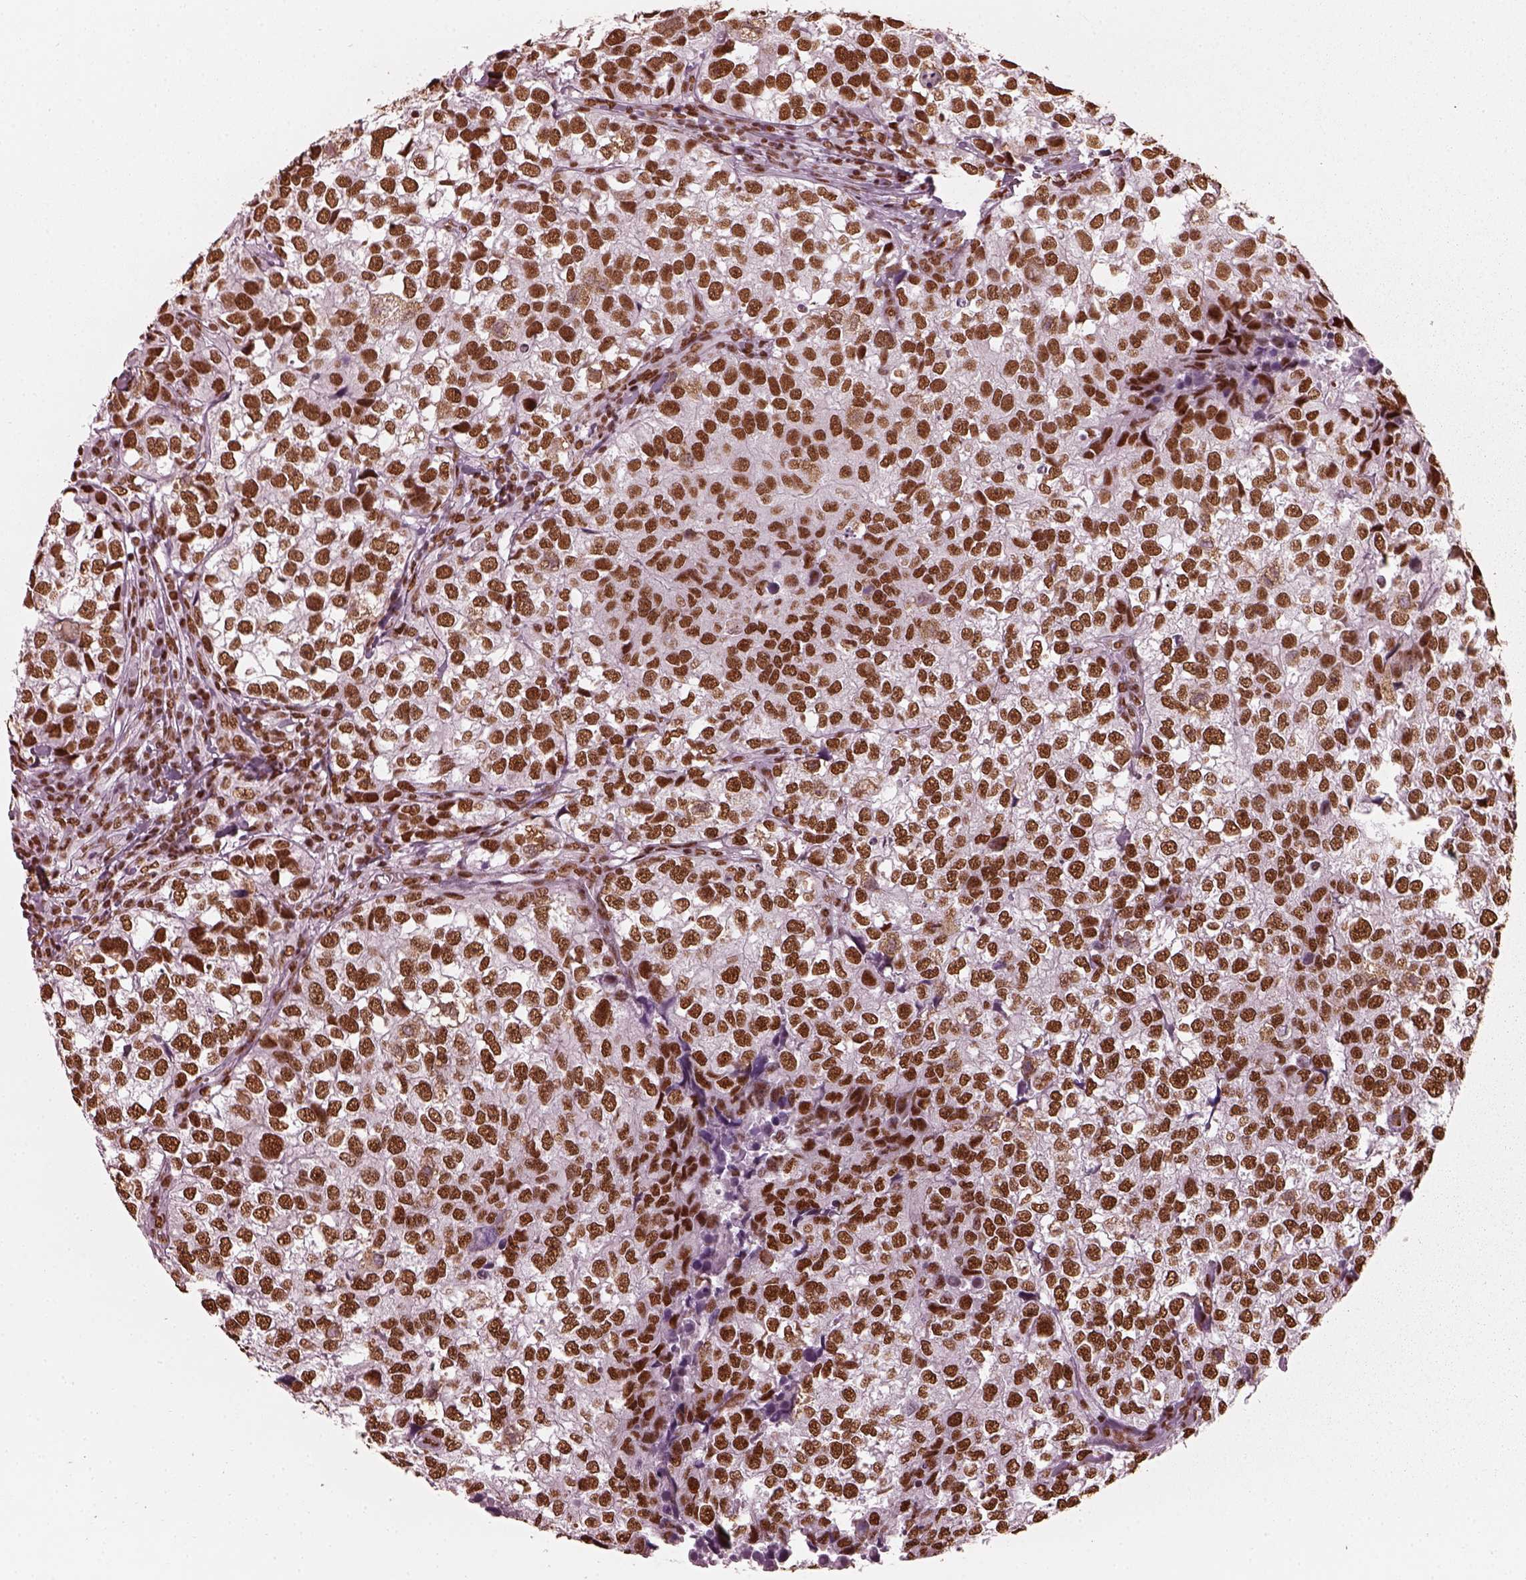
{"staining": {"intensity": "strong", "quantity": ">75%", "location": "nuclear"}, "tissue": "breast cancer", "cell_type": "Tumor cells", "image_type": "cancer", "snomed": [{"axis": "morphology", "description": "Duct carcinoma"}, {"axis": "topography", "description": "Breast"}], "caption": "Protein analysis of breast cancer tissue shows strong nuclear staining in approximately >75% of tumor cells. The staining was performed using DAB to visualize the protein expression in brown, while the nuclei were stained in blue with hematoxylin (Magnification: 20x).", "gene": "CBFA2T3", "patient": {"sex": "female", "age": 30}}